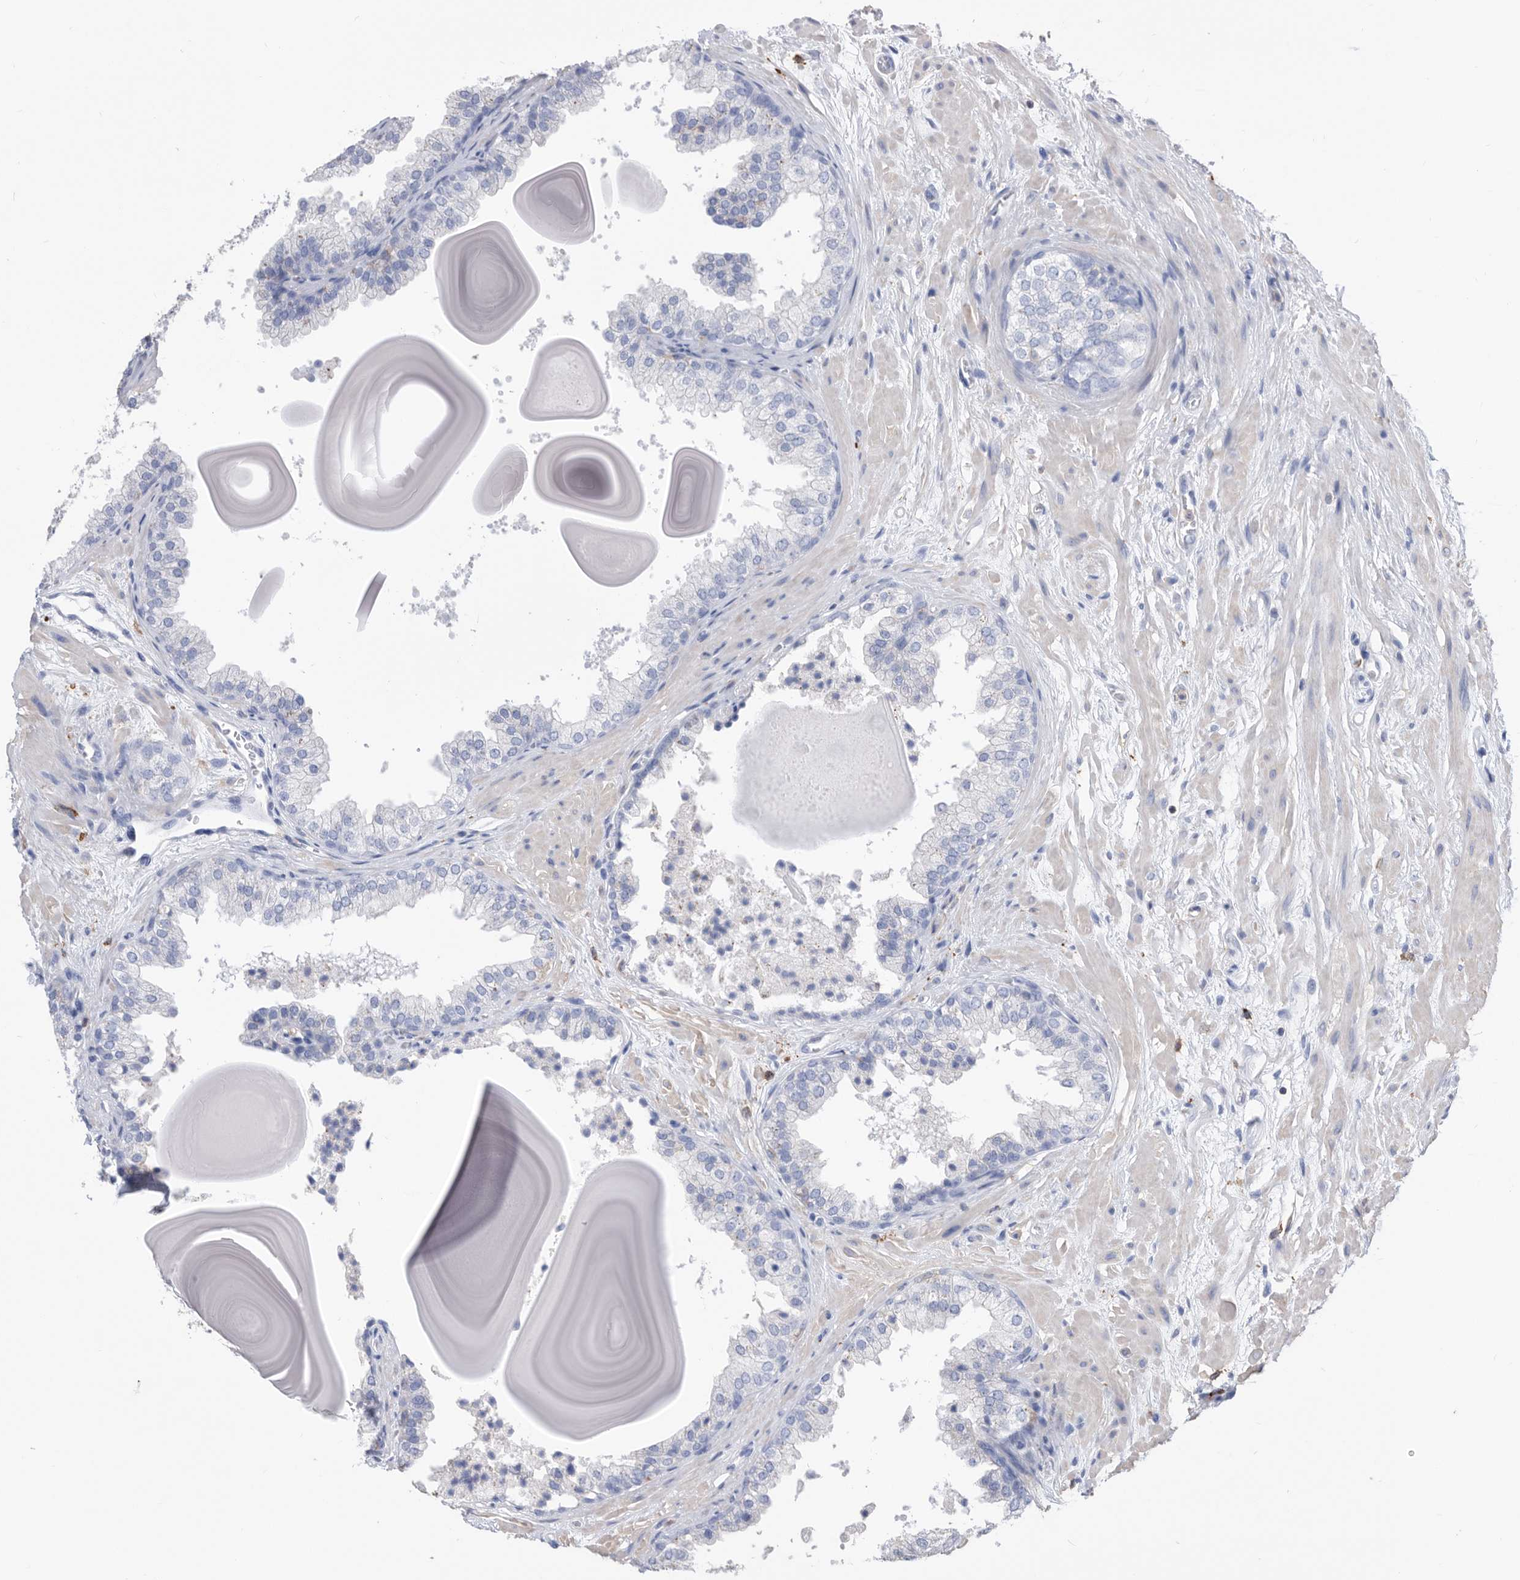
{"staining": {"intensity": "negative", "quantity": "none", "location": "none"}, "tissue": "prostate", "cell_type": "Glandular cells", "image_type": "normal", "snomed": [{"axis": "morphology", "description": "Normal tissue, NOS"}, {"axis": "topography", "description": "Prostate"}], "caption": "Immunohistochemistry micrograph of unremarkable human prostate stained for a protein (brown), which exhibits no staining in glandular cells.", "gene": "MS4A4A", "patient": {"sex": "male", "age": 48}}